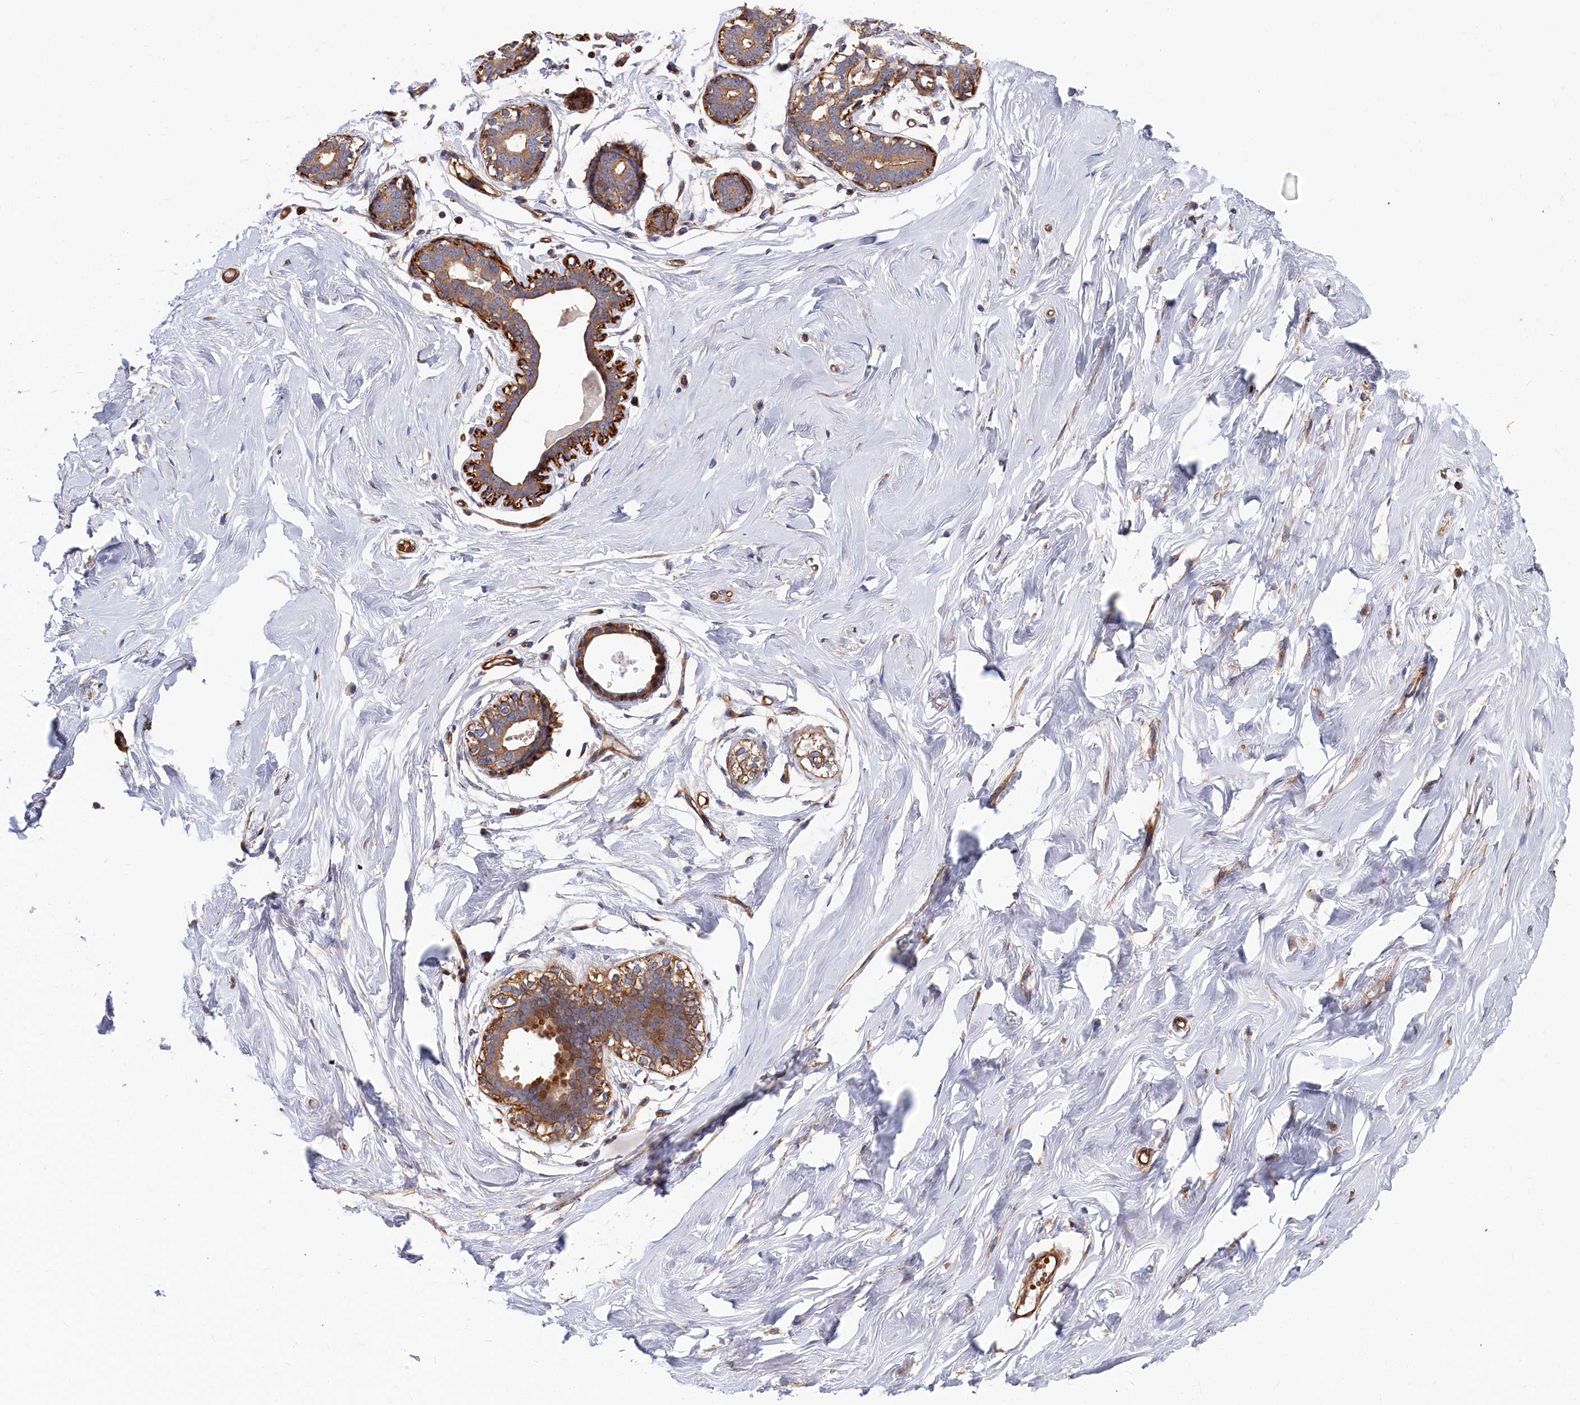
{"staining": {"intensity": "negative", "quantity": "none", "location": "none"}, "tissue": "breast", "cell_type": "Adipocytes", "image_type": "normal", "snomed": [{"axis": "morphology", "description": "Normal tissue, NOS"}, {"axis": "morphology", "description": "Adenoma, NOS"}, {"axis": "topography", "description": "Breast"}], "caption": "Immunohistochemistry photomicrograph of normal breast: human breast stained with DAB (3,3'-diaminobenzidine) shows no significant protein staining in adipocytes.", "gene": "LDHD", "patient": {"sex": "female", "age": 23}}